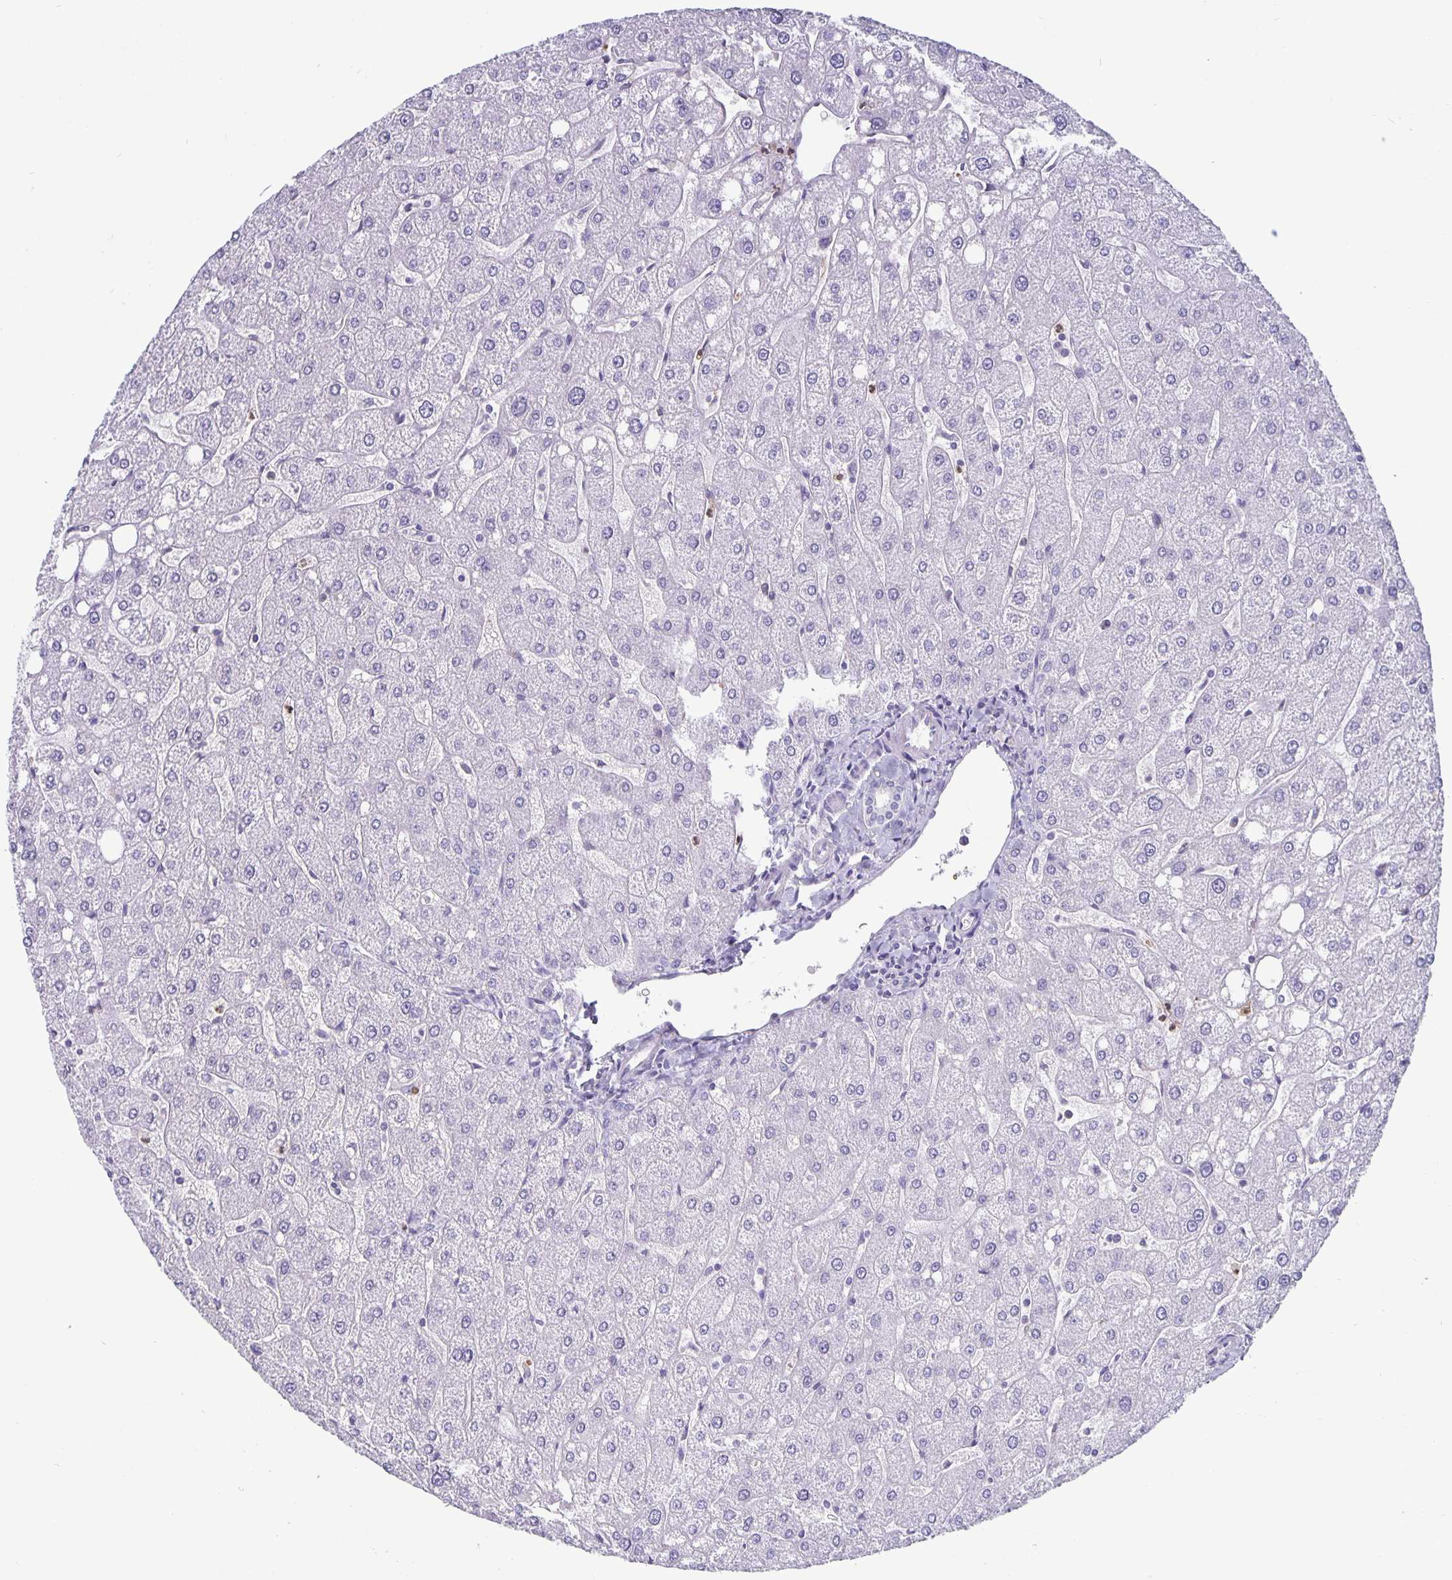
{"staining": {"intensity": "negative", "quantity": "none", "location": "none"}, "tissue": "liver", "cell_type": "Cholangiocytes", "image_type": "normal", "snomed": [{"axis": "morphology", "description": "Normal tissue, NOS"}, {"axis": "topography", "description": "Liver"}], "caption": "This is an immunohistochemistry image of benign liver. There is no positivity in cholangiocytes.", "gene": "PLCB3", "patient": {"sex": "male", "age": 67}}